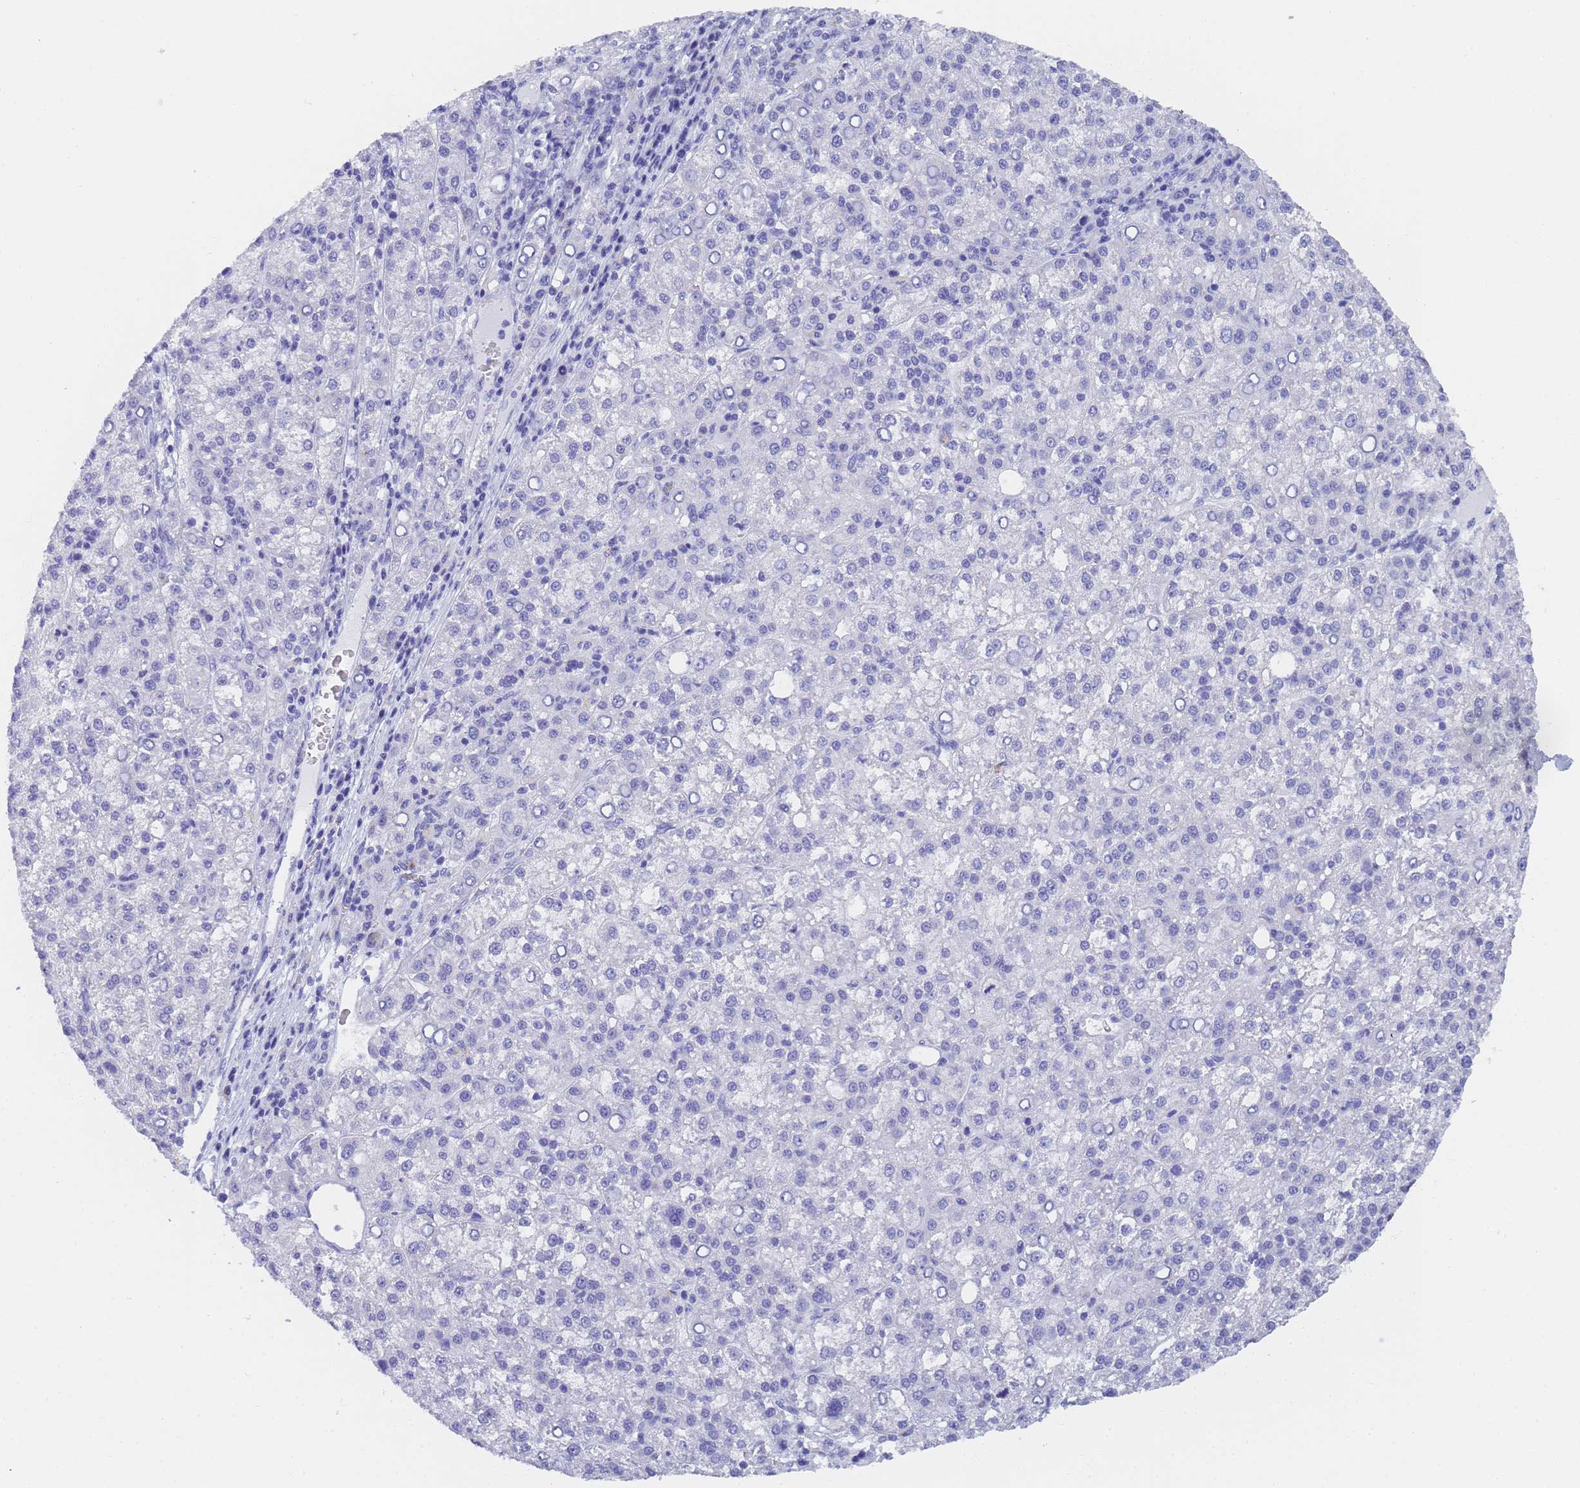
{"staining": {"intensity": "negative", "quantity": "none", "location": "none"}, "tissue": "liver cancer", "cell_type": "Tumor cells", "image_type": "cancer", "snomed": [{"axis": "morphology", "description": "Carcinoma, Hepatocellular, NOS"}, {"axis": "topography", "description": "Liver"}], "caption": "Liver hepatocellular carcinoma was stained to show a protein in brown. There is no significant expression in tumor cells.", "gene": "STATH", "patient": {"sex": "female", "age": 58}}